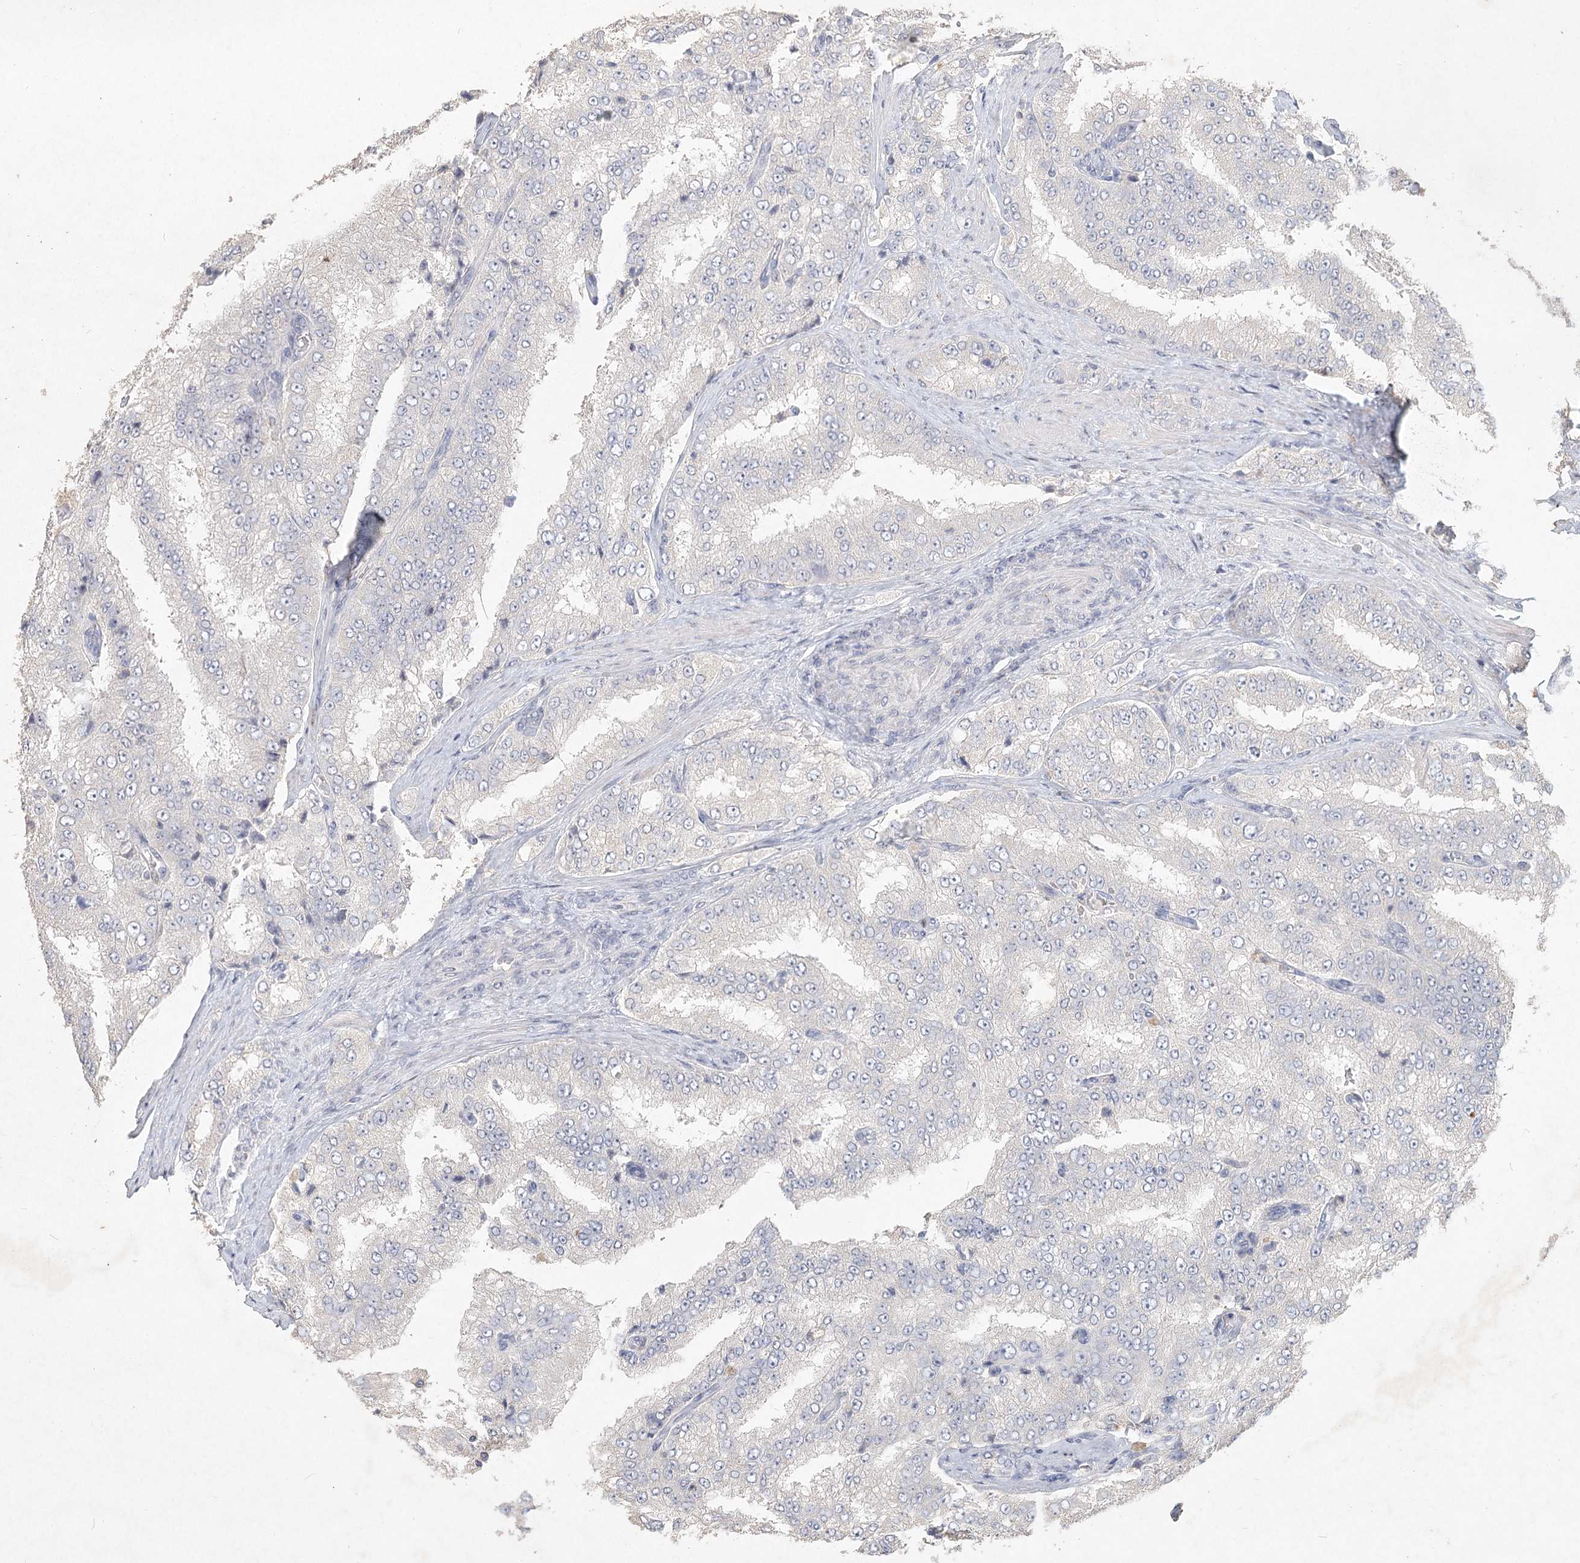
{"staining": {"intensity": "negative", "quantity": "none", "location": "none"}, "tissue": "prostate cancer", "cell_type": "Tumor cells", "image_type": "cancer", "snomed": [{"axis": "morphology", "description": "Adenocarcinoma, High grade"}, {"axis": "topography", "description": "Prostate"}], "caption": "Immunohistochemistry image of human prostate cancer stained for a protein (brown), which exhibits no staining in tumor cells.", "gene": "ARSI", "patient": {"sex": "male", "age": 58}}